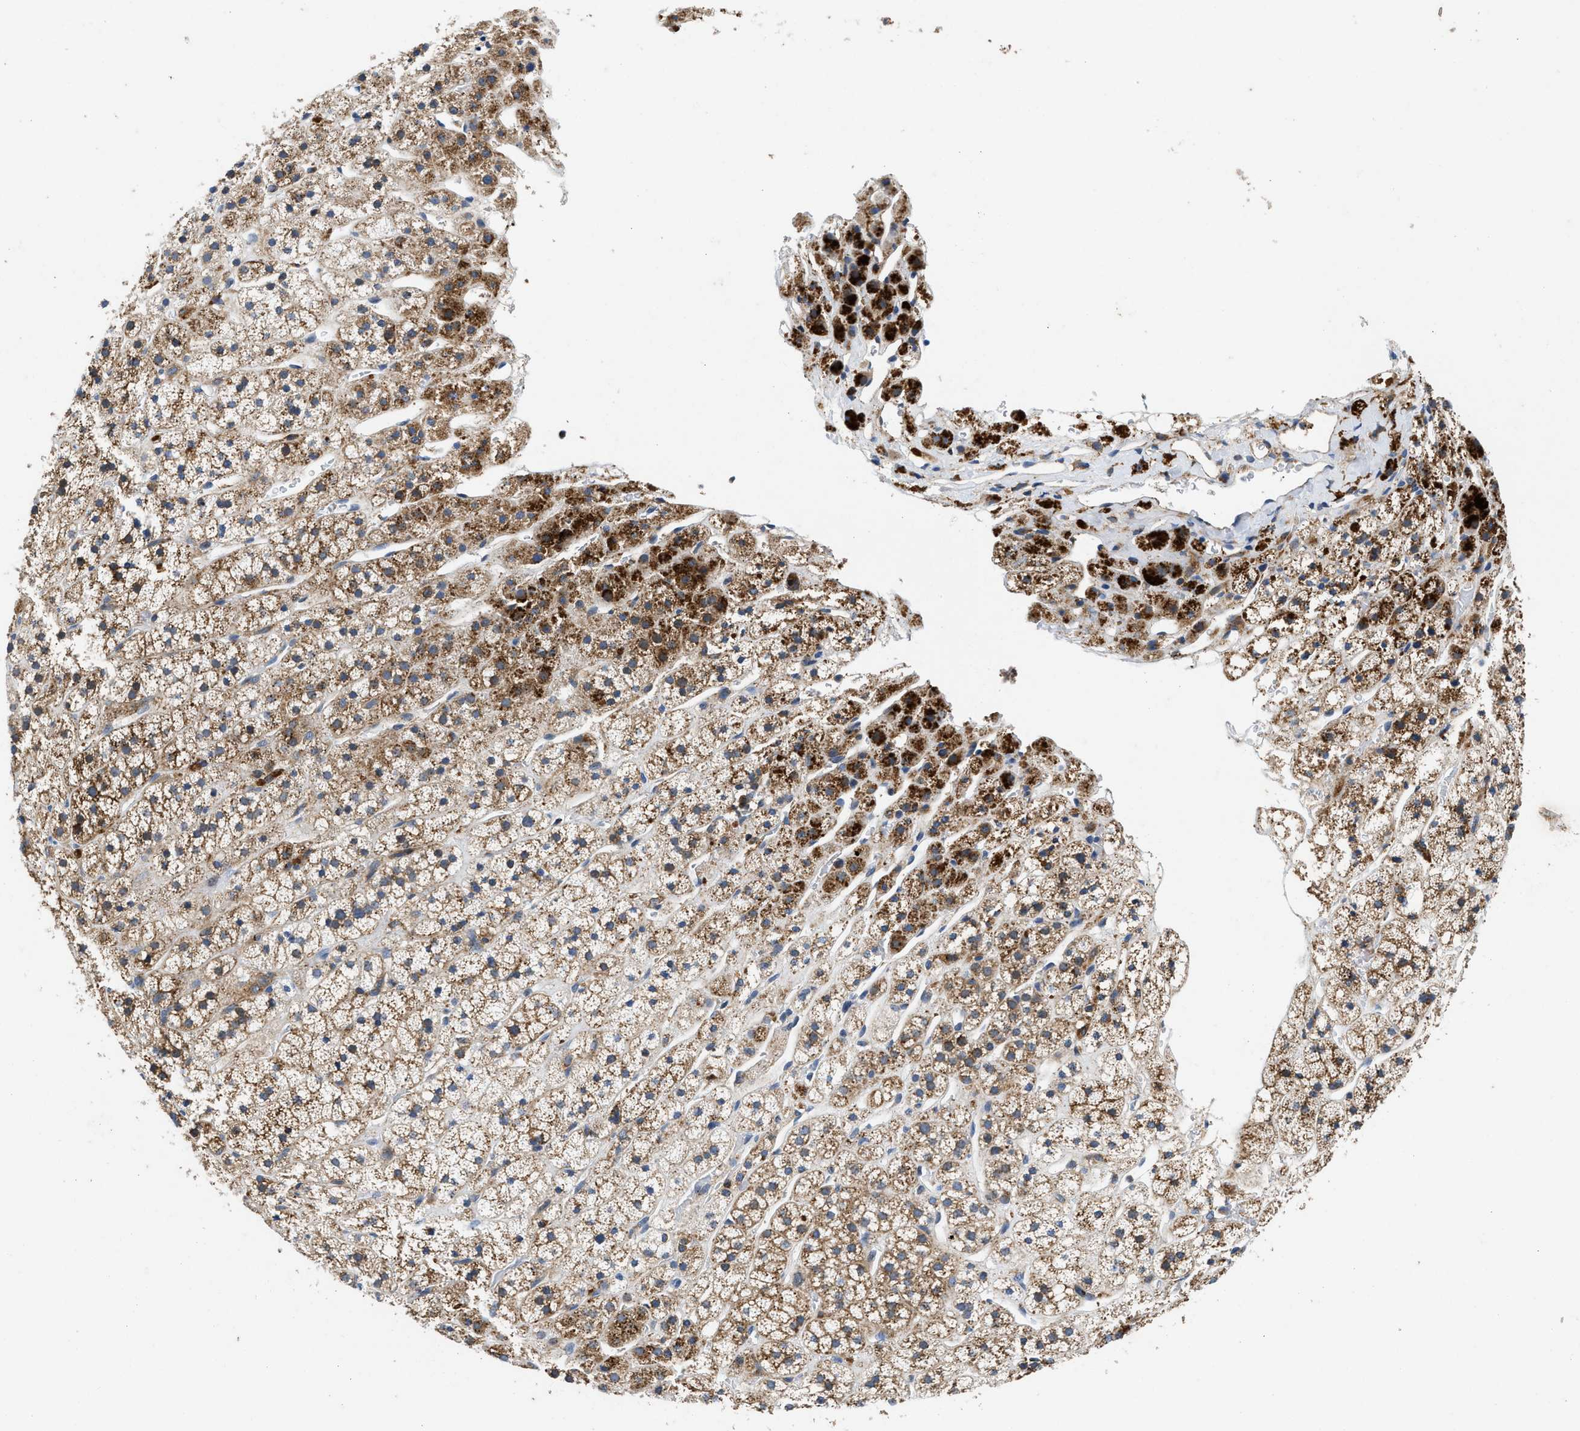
{"staining": {"intensity": "strong", "quantity": "25%-75%", "location": "cytoplasmic/membranous"}, "tissue": "adrenal gland", "cell_type": "Glandular cells", "image_type": "normal", "snomed": [{"axis": "morphology", "description": "Normal tissue, NOS"}, {"axis": "topography", "description": "Adrenal gland"}], "caption": "About 25%-75% of glandular cells in normal adrenal gland demonstrate strong cytoplasmic/membranous protein expression as visualized by brown immunohistochemical staining.", "gene": "ENPP4", "patient": {"sex": "male", "age": 56}}